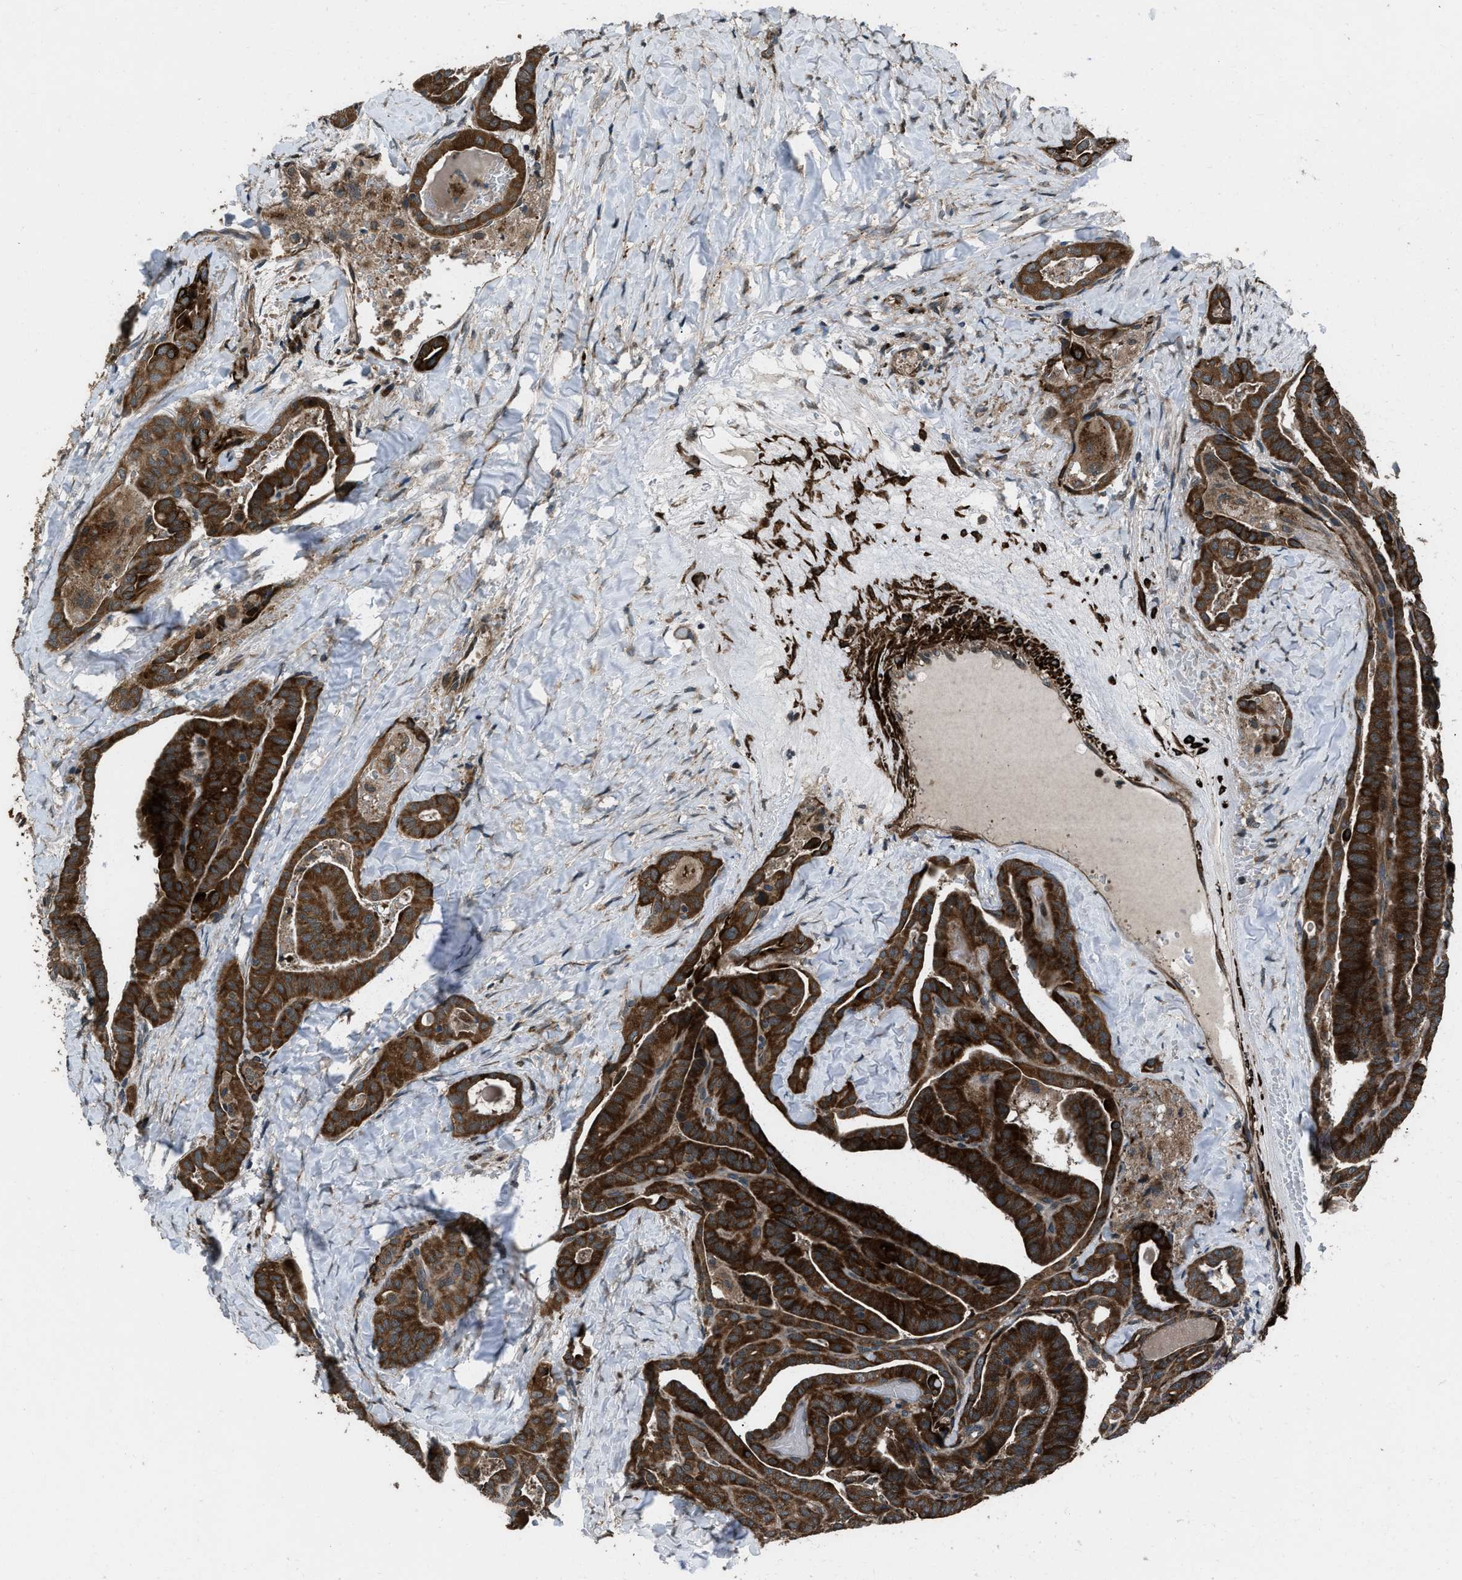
{"staining": {"intensity": "strong", "quantity": ">75%", "location": "cytoplasmic/membranous"}, "tissue": "thyroid cancer", "cell_type": "Tumor cells", "image_type": "cancer", "snomed": [{"axis": "morphology", "description": "Papillary adenocarcinoma, NOS"}, {"axis": "topography", "description": "Thyroid gland"}], "caption": "Tumor cells show strong cytoplasmic/membranous positivity in about >75% of cells in thyroid papillary adenocarcinoma. (DAB (3,3'-diaminobenzidine) IHC, brown staining for protein, blue staining for nuclei).", "gene": "IRAK4", "patient": {"sex": "male", "age": 77}}